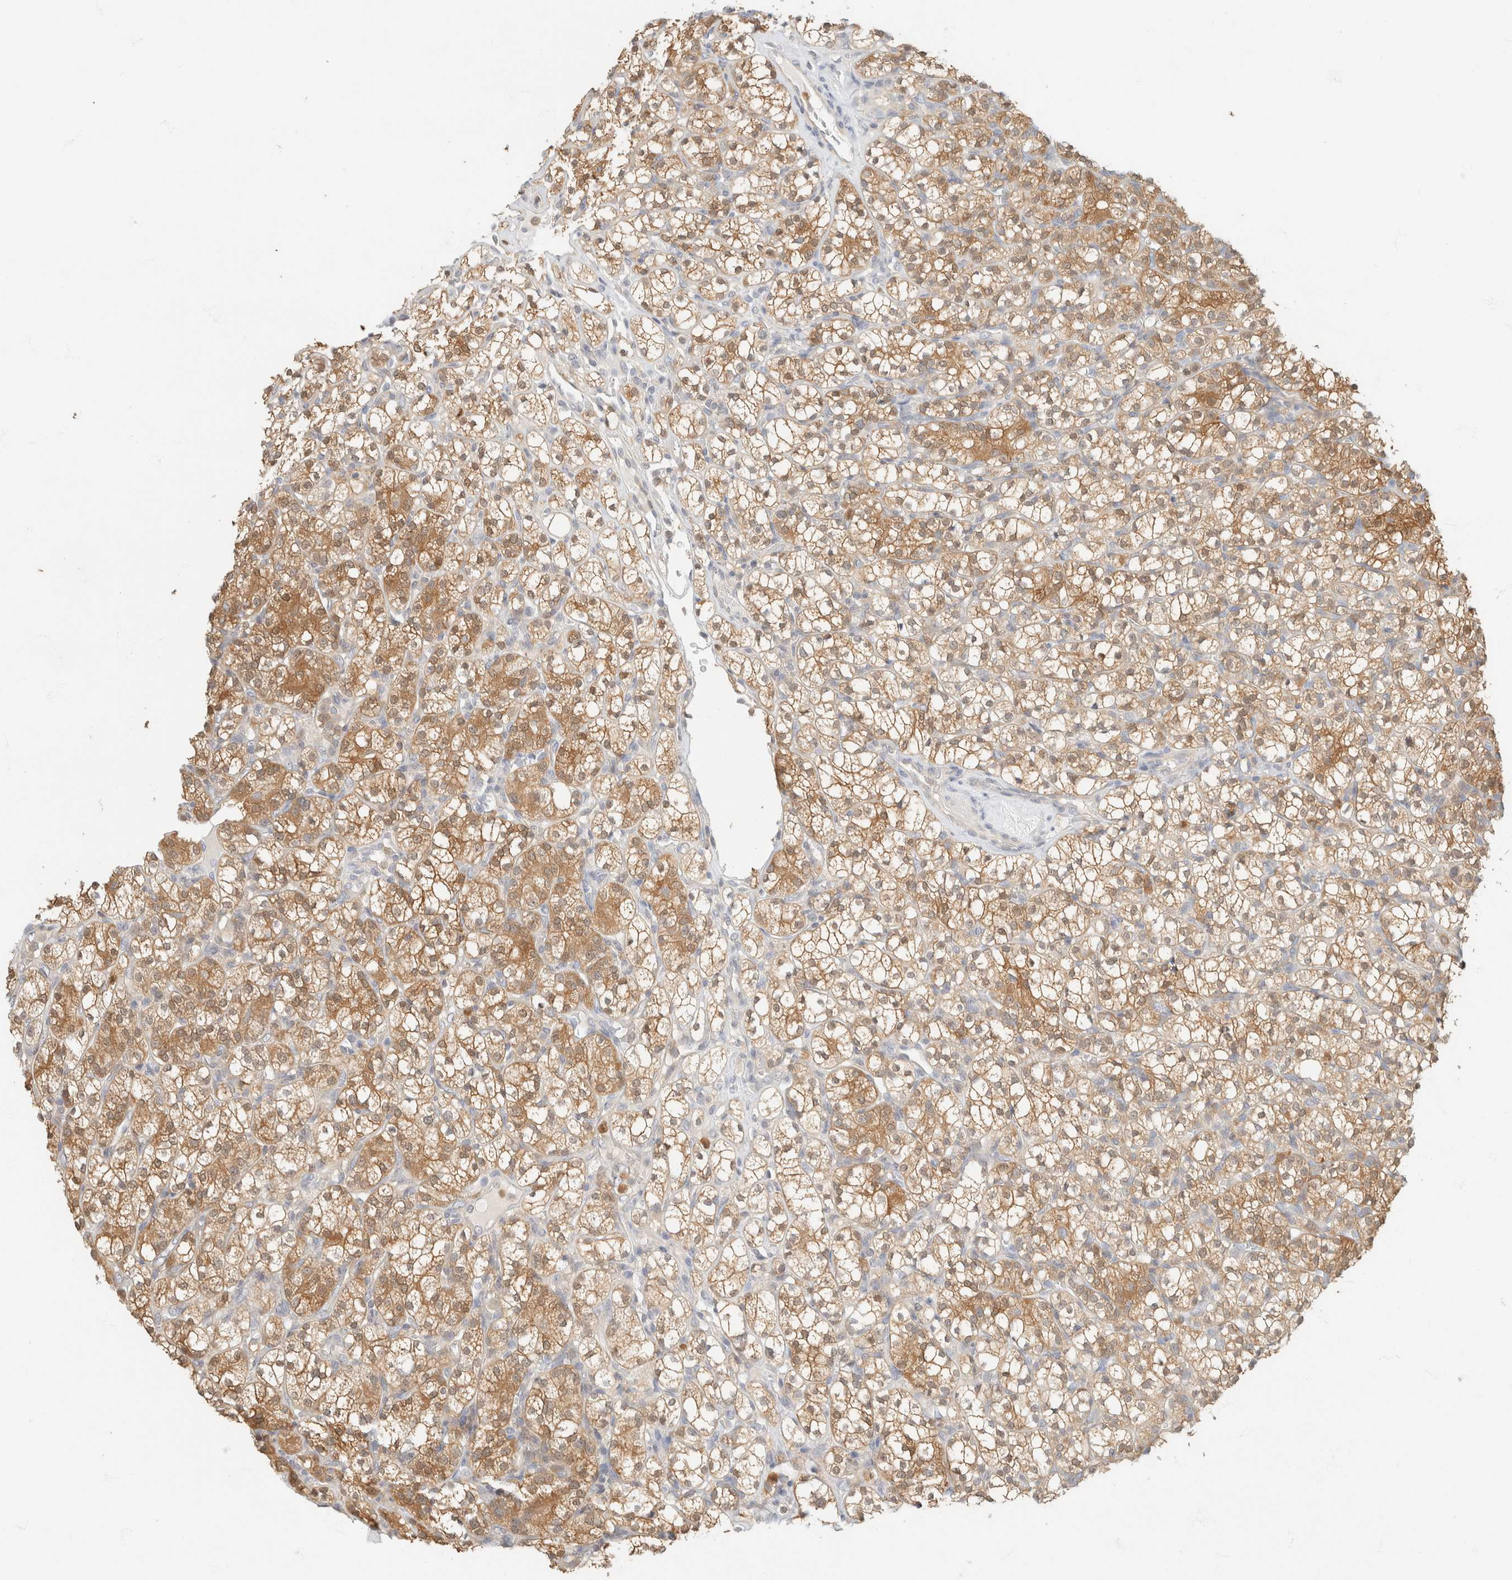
{"staining": {"intensity": "moderate", "quantity": ">75%", "location": "cytoplasmic/membranous"}, "tissue": "renal cancer", "cell_type": "Tumor cells", "image_type": "cancer", "snomed": [{"axis": "morphology", "description": "Adenocarcinoma, NOS"}, {"axis": "topography", "description": "Kidney"}], "caption": "Moderate cytoplasmic/membranous staining for a protein is identified in approximately >75% of tumor cells of renal adenocarcinoma using IHC.", "gene": "GPI", "patient": {"sex": "male", "age": 77}}